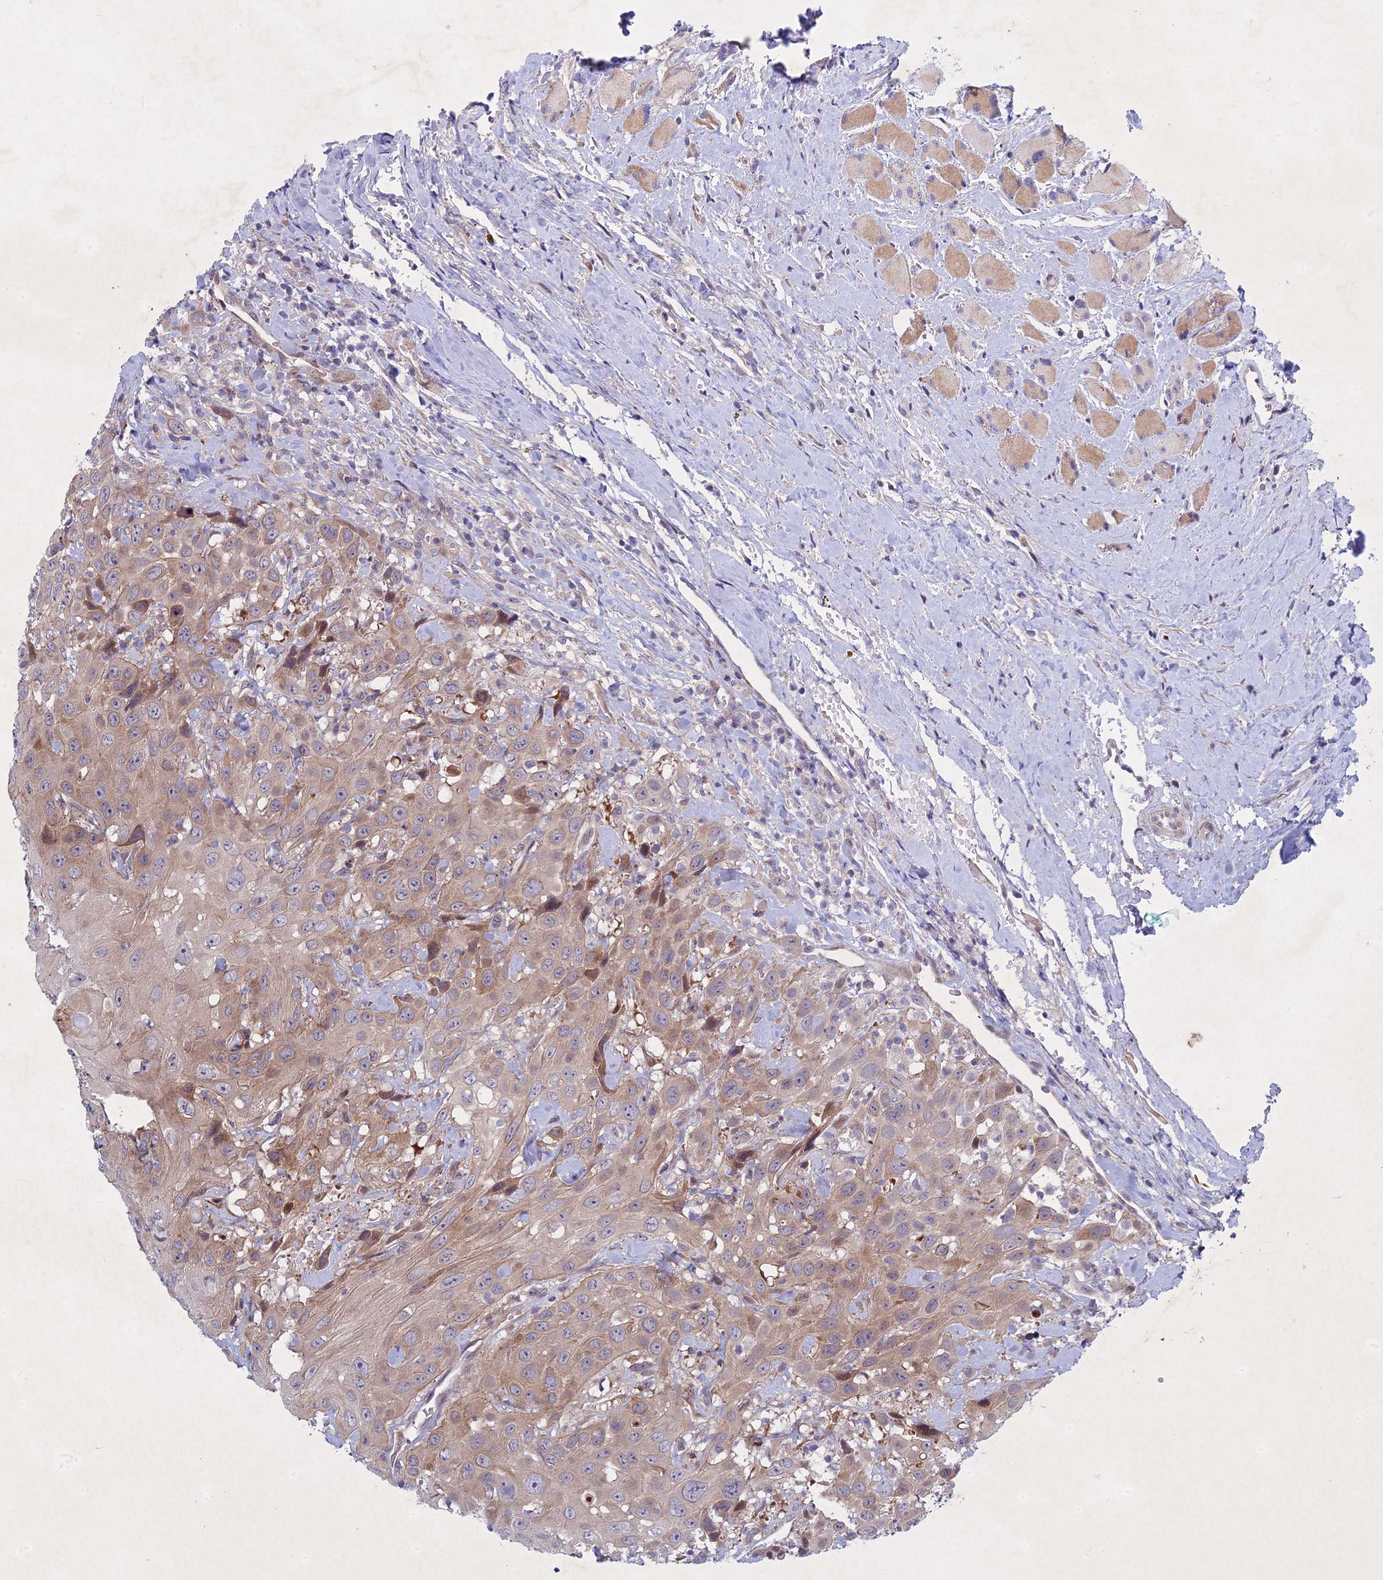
{"staining": {"intensity": "weak", "quantity": "25%-75%", "location": "cytoplasmic/membranous"}, "tissue": "head and neck cancer", "cell_type": "Tumor cells", "image_type": "cancer", "snomed": [{"axis": "morphology", "description": "Squamous cell carcinoma, NOS"}, {"axis": "topography", "description": "Head-Neck"}], "caption": "Protein positivity by IHC exhibits weak cytoplasmic/membranous positivity in about 25%-75% of tumor cells in head and neck cancer (squamous cell carcinoma).", "gene": "PTHLH", "patient": {"sex": "male", "age": 81}}